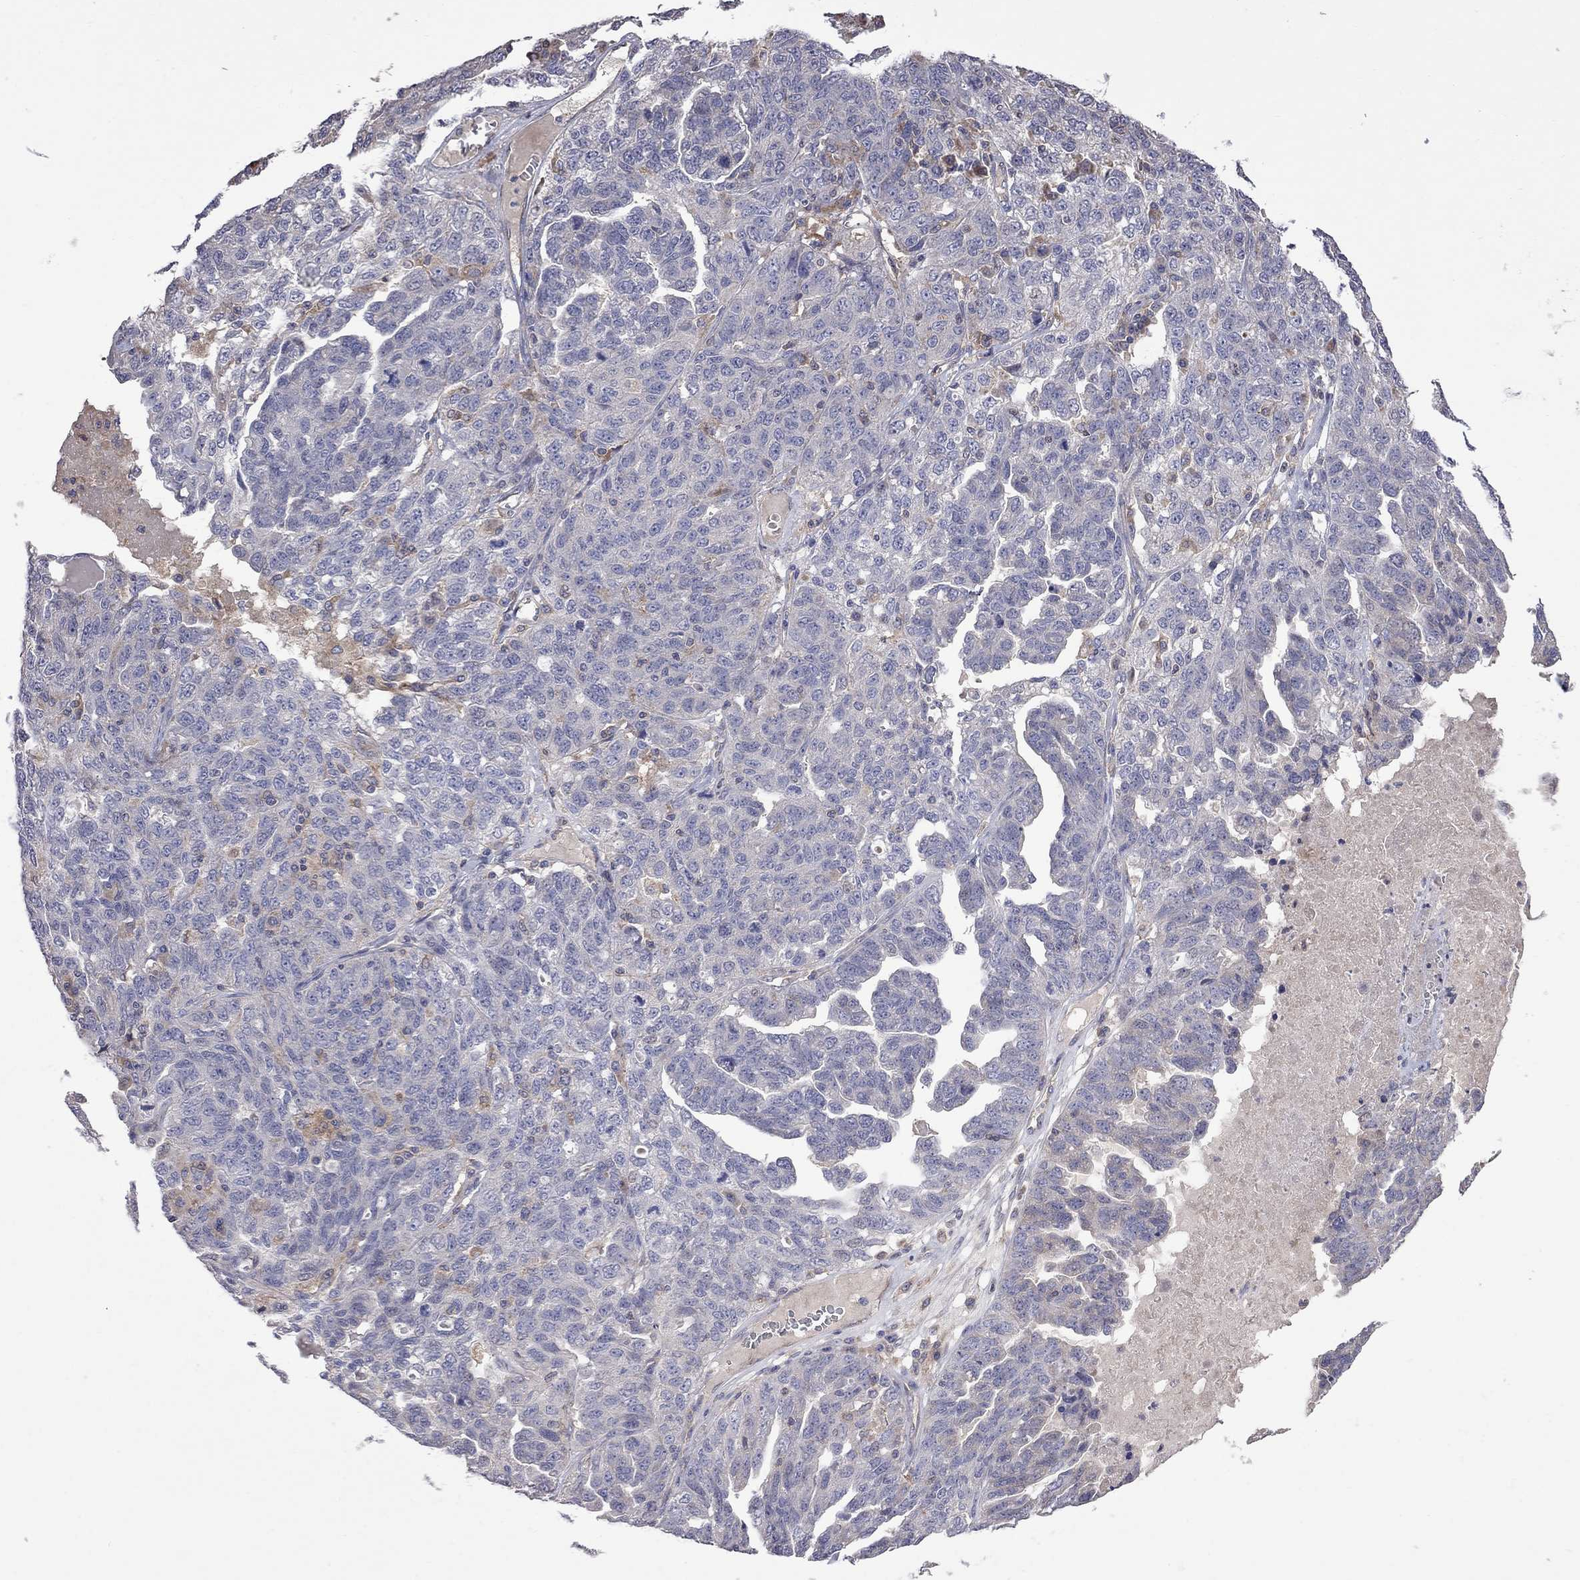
{"staining": {"intensity": "moderate", "quantity": "<25%", "location": "cytoplasmic/membranous"}, "tissue": "ovarian cancer", "cell_type": "Tumor cells", "image_type": "cancer", "snomed": [{"axis": "morphology", "description": "Cystadenocarcinoma, serous, NOS"}, {"axis": "topography", "description": "Ovary"}], "caption": "Approximately <25% of tumor cells in human ovarian serous cystadenocarcinoma exhibit moderate cytoplasmic/membranous protein expression as visualized by brown immunohistochemical staining.", "gene": "ABI3", "patient": {"sex": "female", "age": 71}}